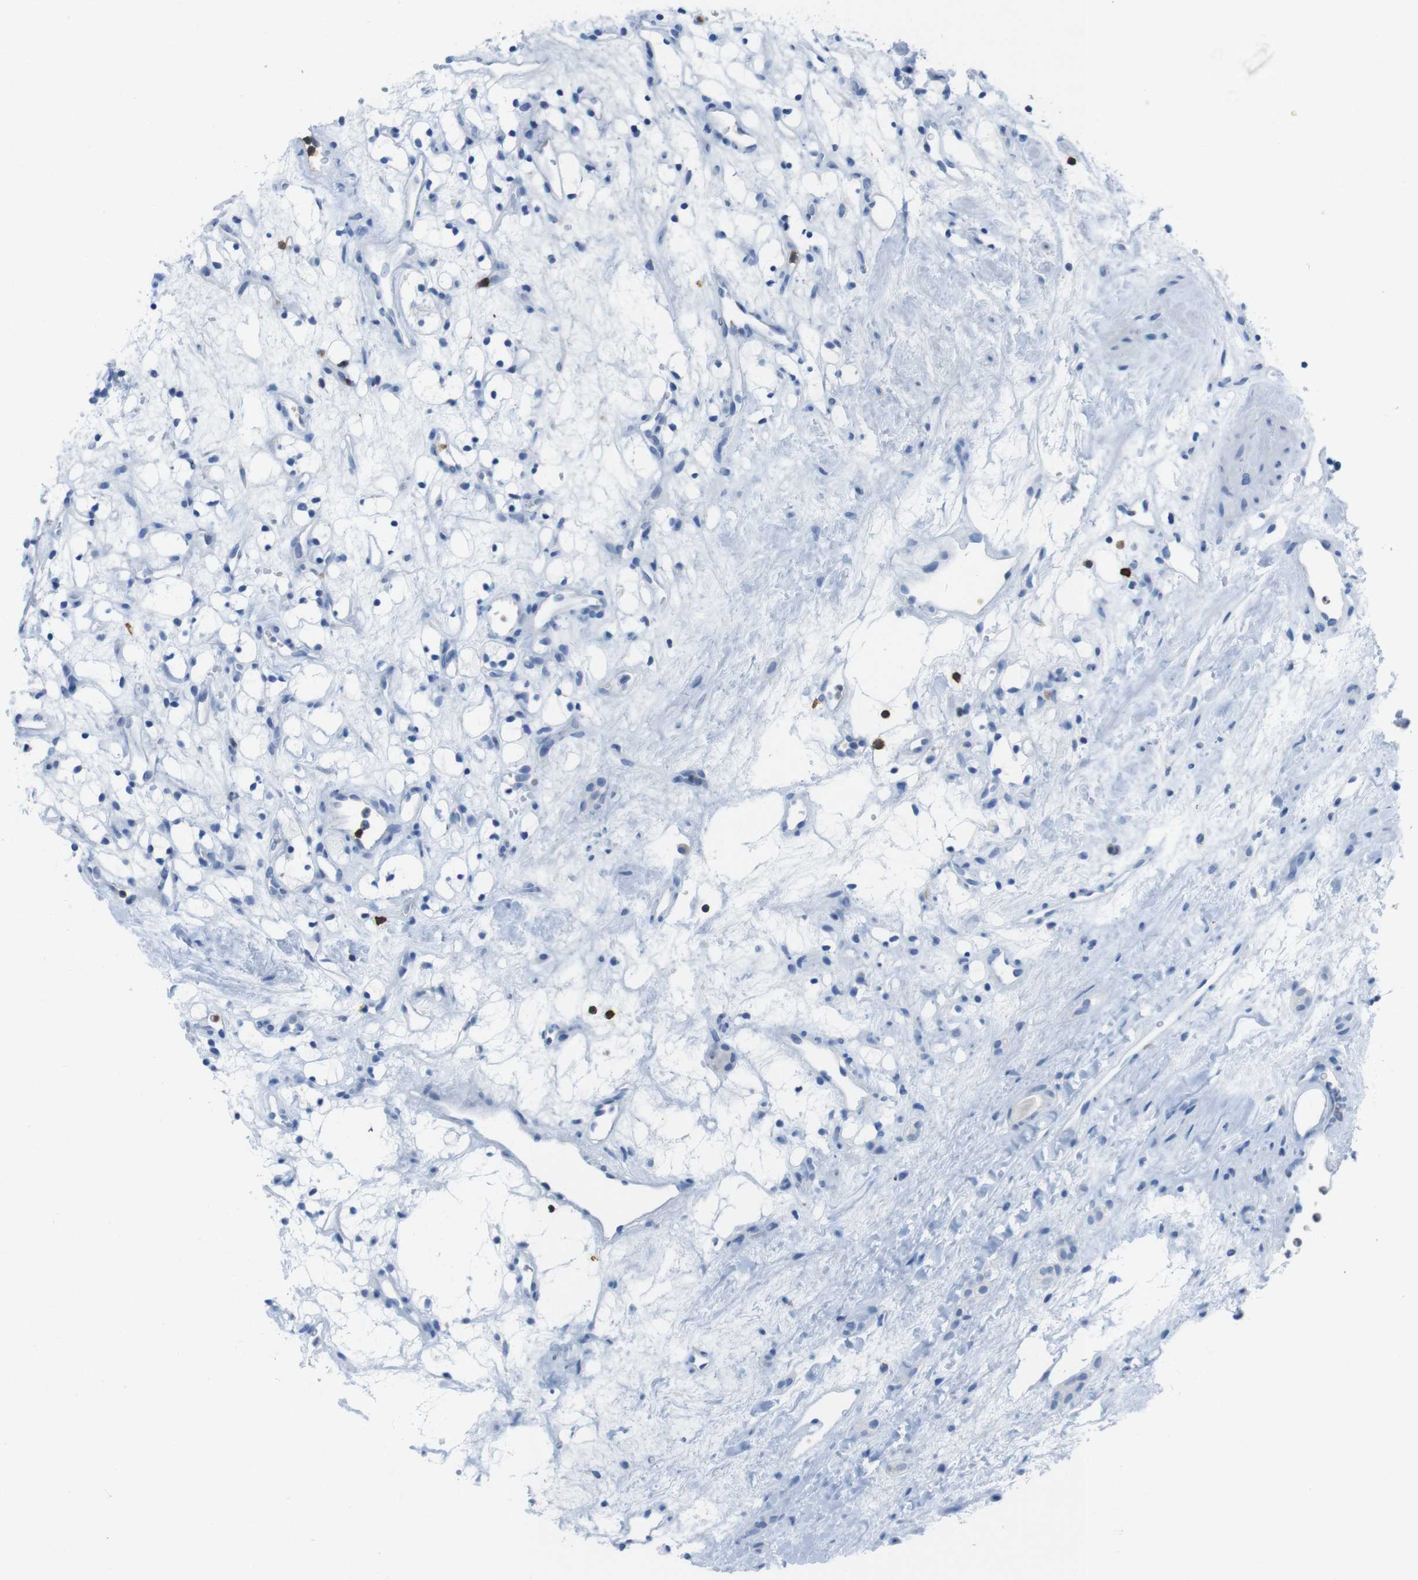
{"staining": {"intensity": "negative", "quantity": "none", "location": "none"}, "tissue": "renal cancer", "cell_type": "Tumor cells", "image_type": "cancer", "snomed": [{"axis": "morphology", "description": "Adenocarcinoma, NOS"}, {"axis": "topography", "description": "Kidney"}], "caption": "Tumor cells are negative for brown protein staining in renal adenocarcinoma. (Brightfield microscopy of DAB immunohistochemistry (IHC) at high magnification).", "gene": "CD5", "patient": {"sex": "female", "age": 60}}